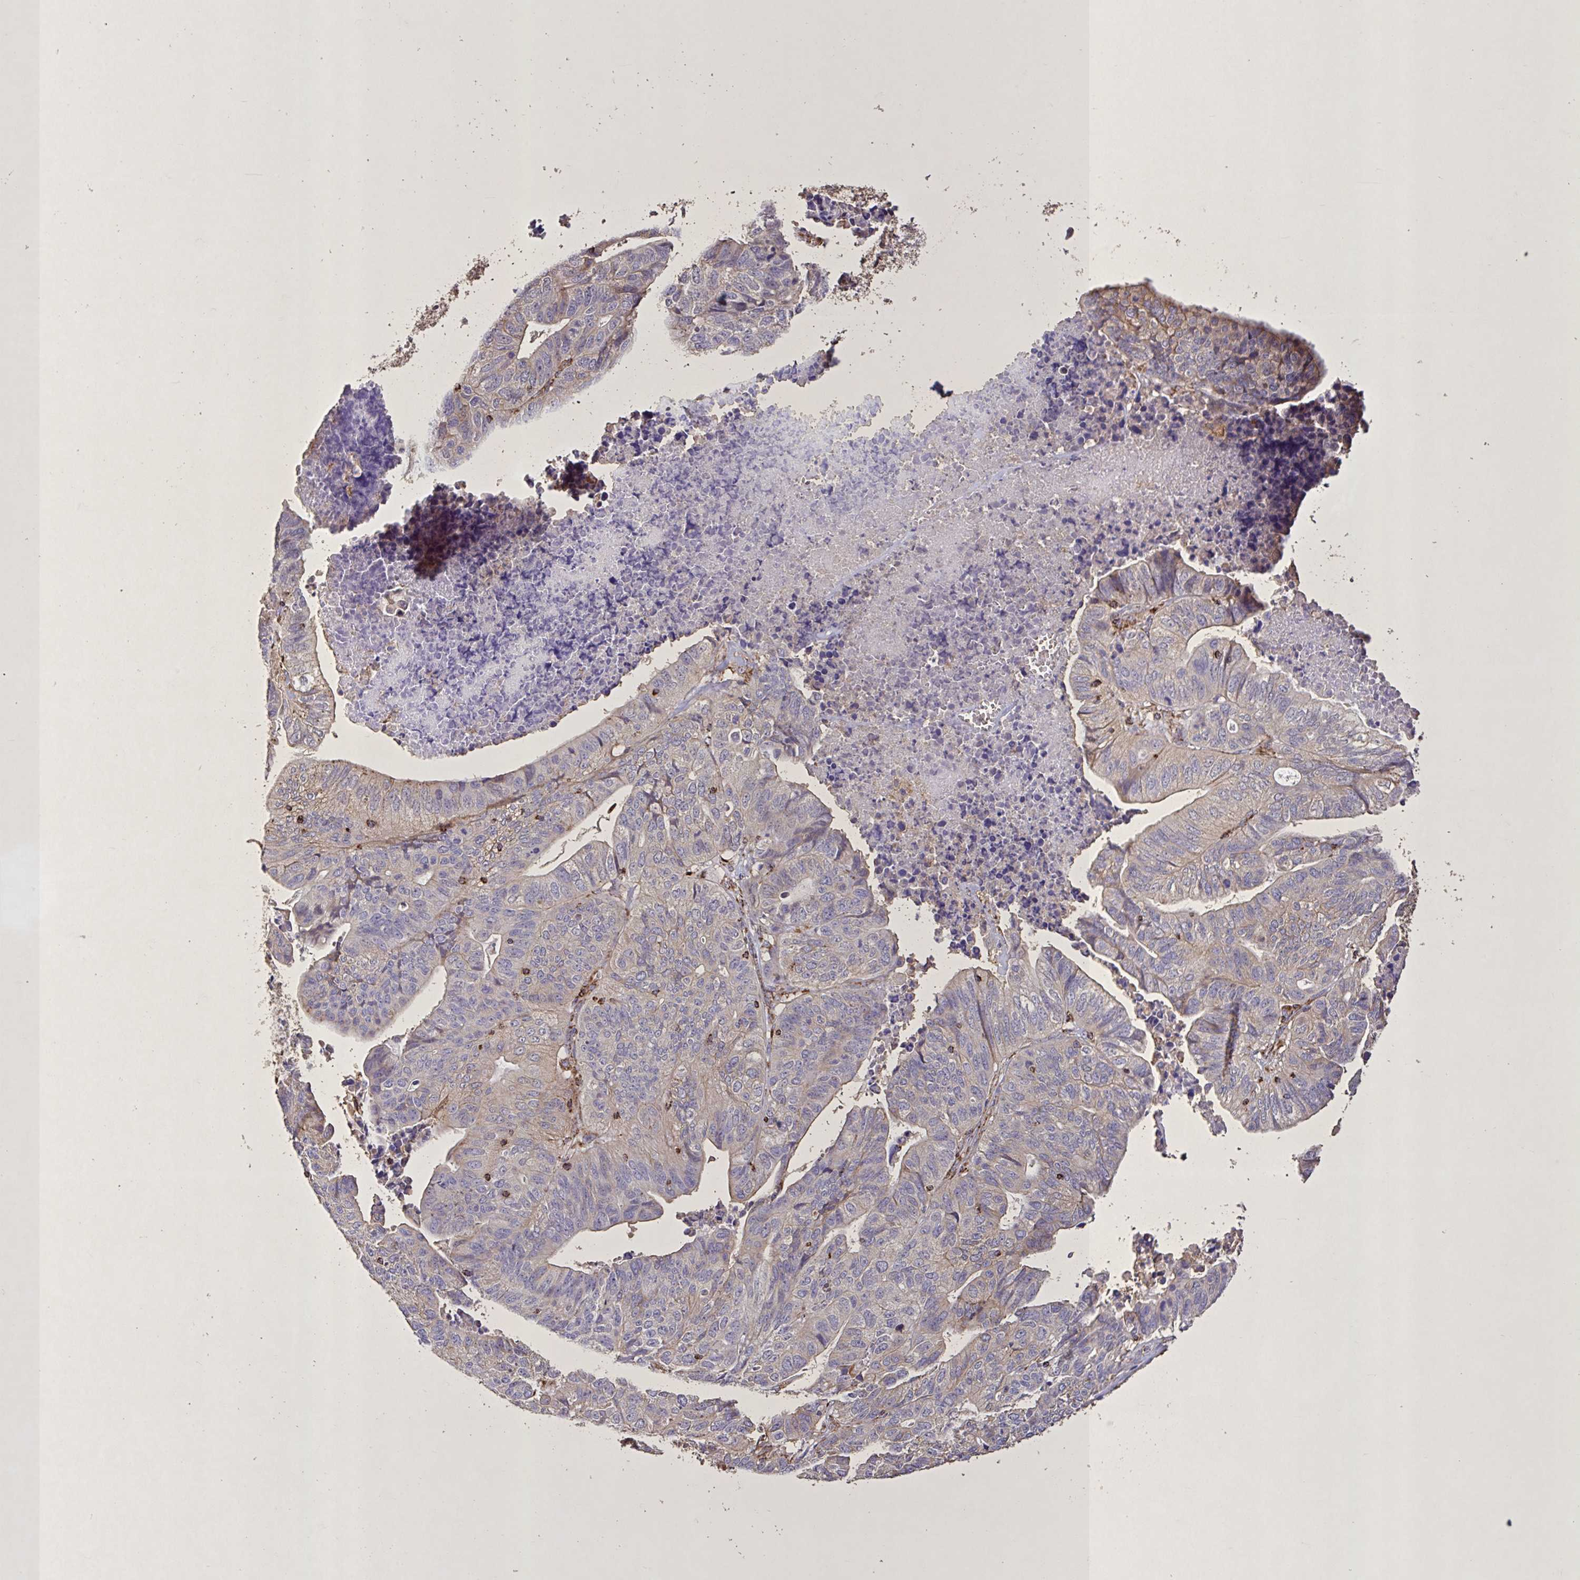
{"staining": {"intensity": "negative", "quantity": "none", "location": "none"}, "tissue": "stomach cancer", "cell_type": "Tumor cells", "image_type": "cancer", "snomed": [{"axis": "morphology", "description": "Adenocarcinoma, NOS"}, {"axis": "topography", "description": "Stomach, upper"}], "caption": "Immunohistochemical staining of stomach adenocarcinoma displays no significant positivity in tumor cells.", "gene": "AGK", "patient": {"sex": "female", "age": 67}}